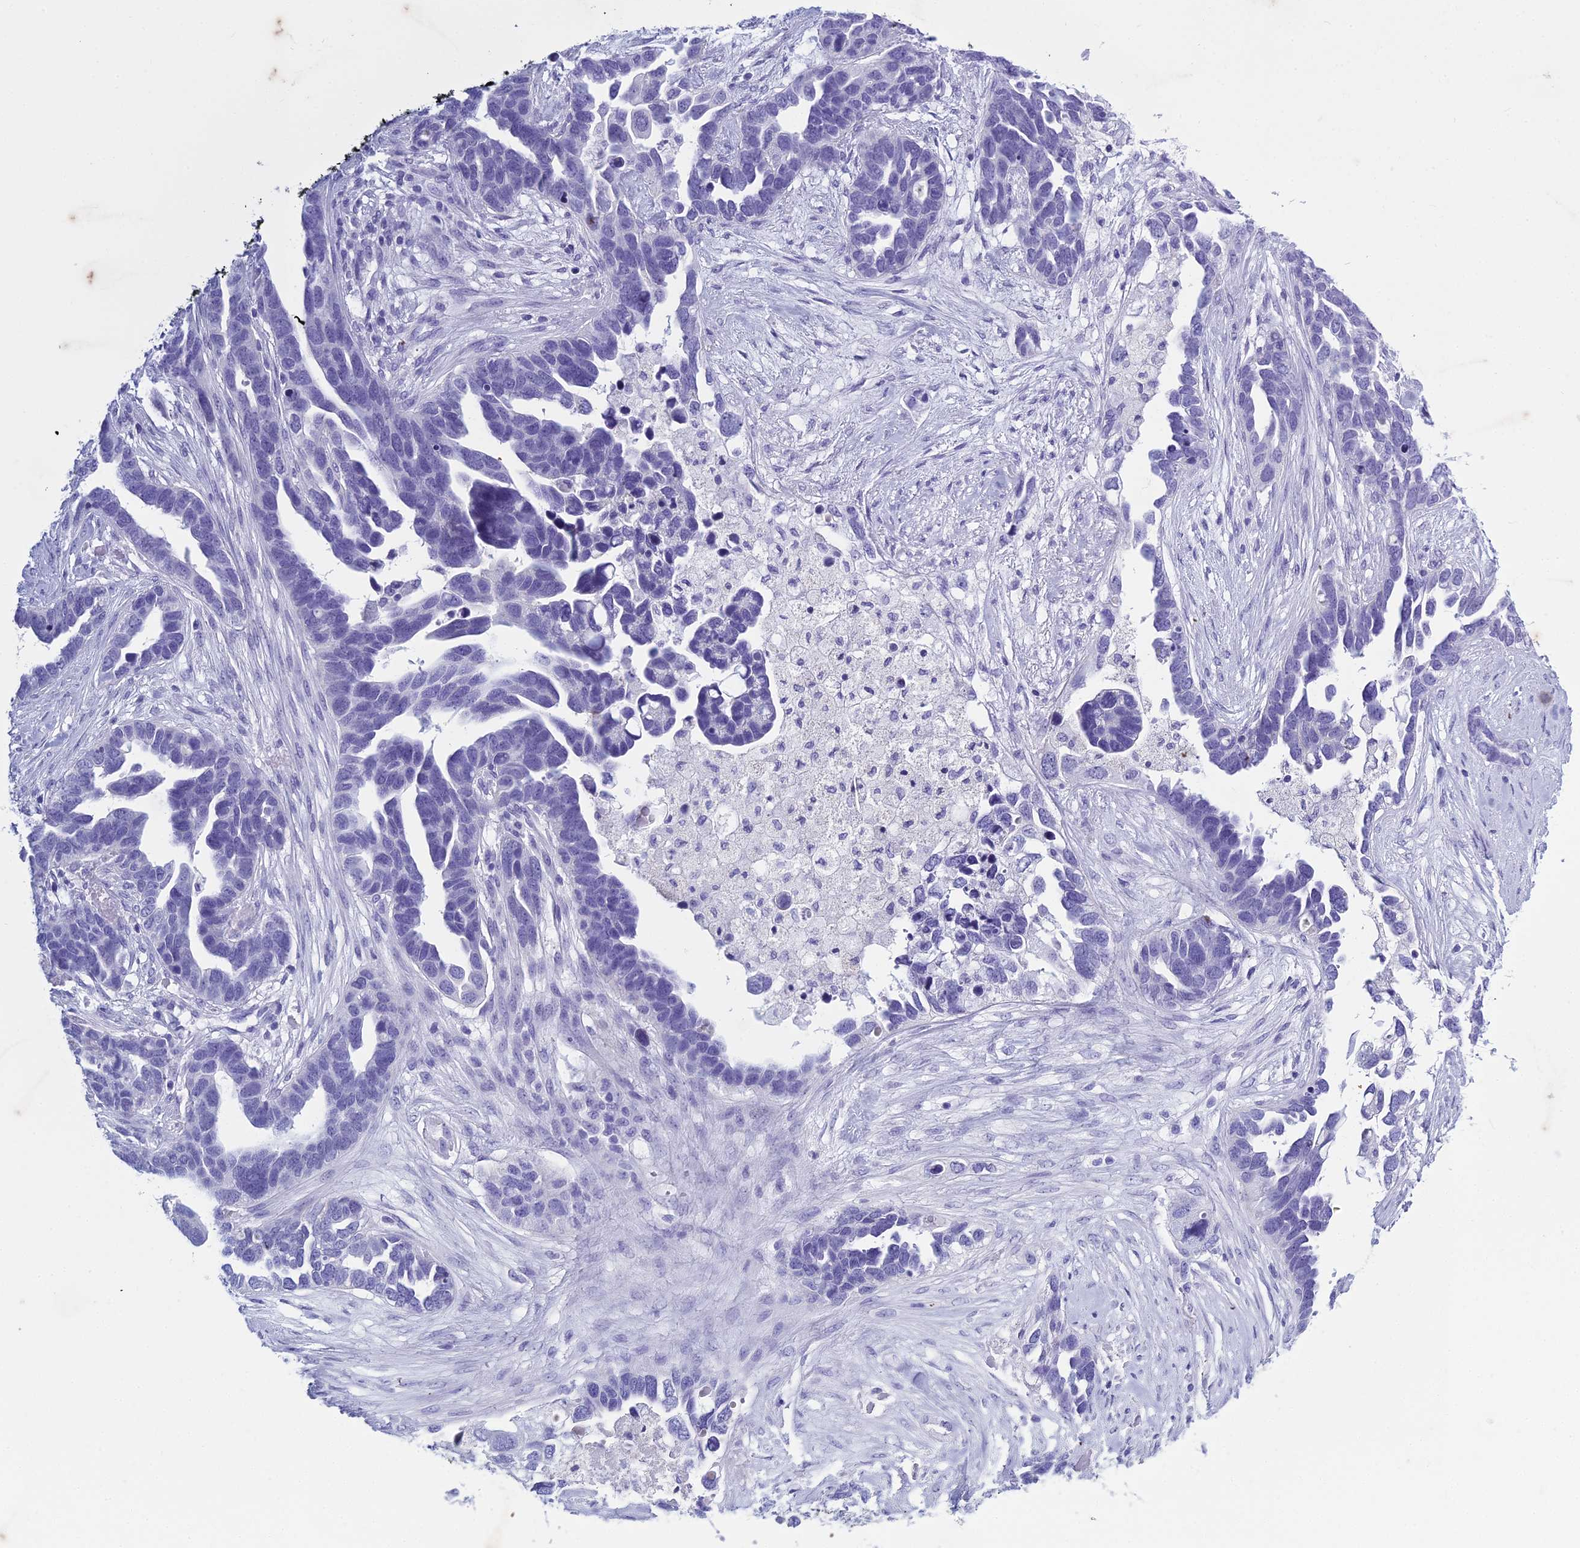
{"staining": {"intensity": "negative", "quantity": "none", "location": "none"}, "tissue": "ovarian cancer", "cell_type": "Tumor cells", "image_type": "cancer", "snomed": [{"axis": "morphology", "description": "Cystadenocarcinoma, serous, NOS"}, {"axis": "topography", "description": "Ovary"}], "caption": "High magnification brightfield microscopy of ovarian cancer stained with DAB (brown) and counterstained with hematoxylin (blue): tumor cells show no significant expression.", "gene": "HMGB4", "patient": {"sex": "female", "age": 54}}